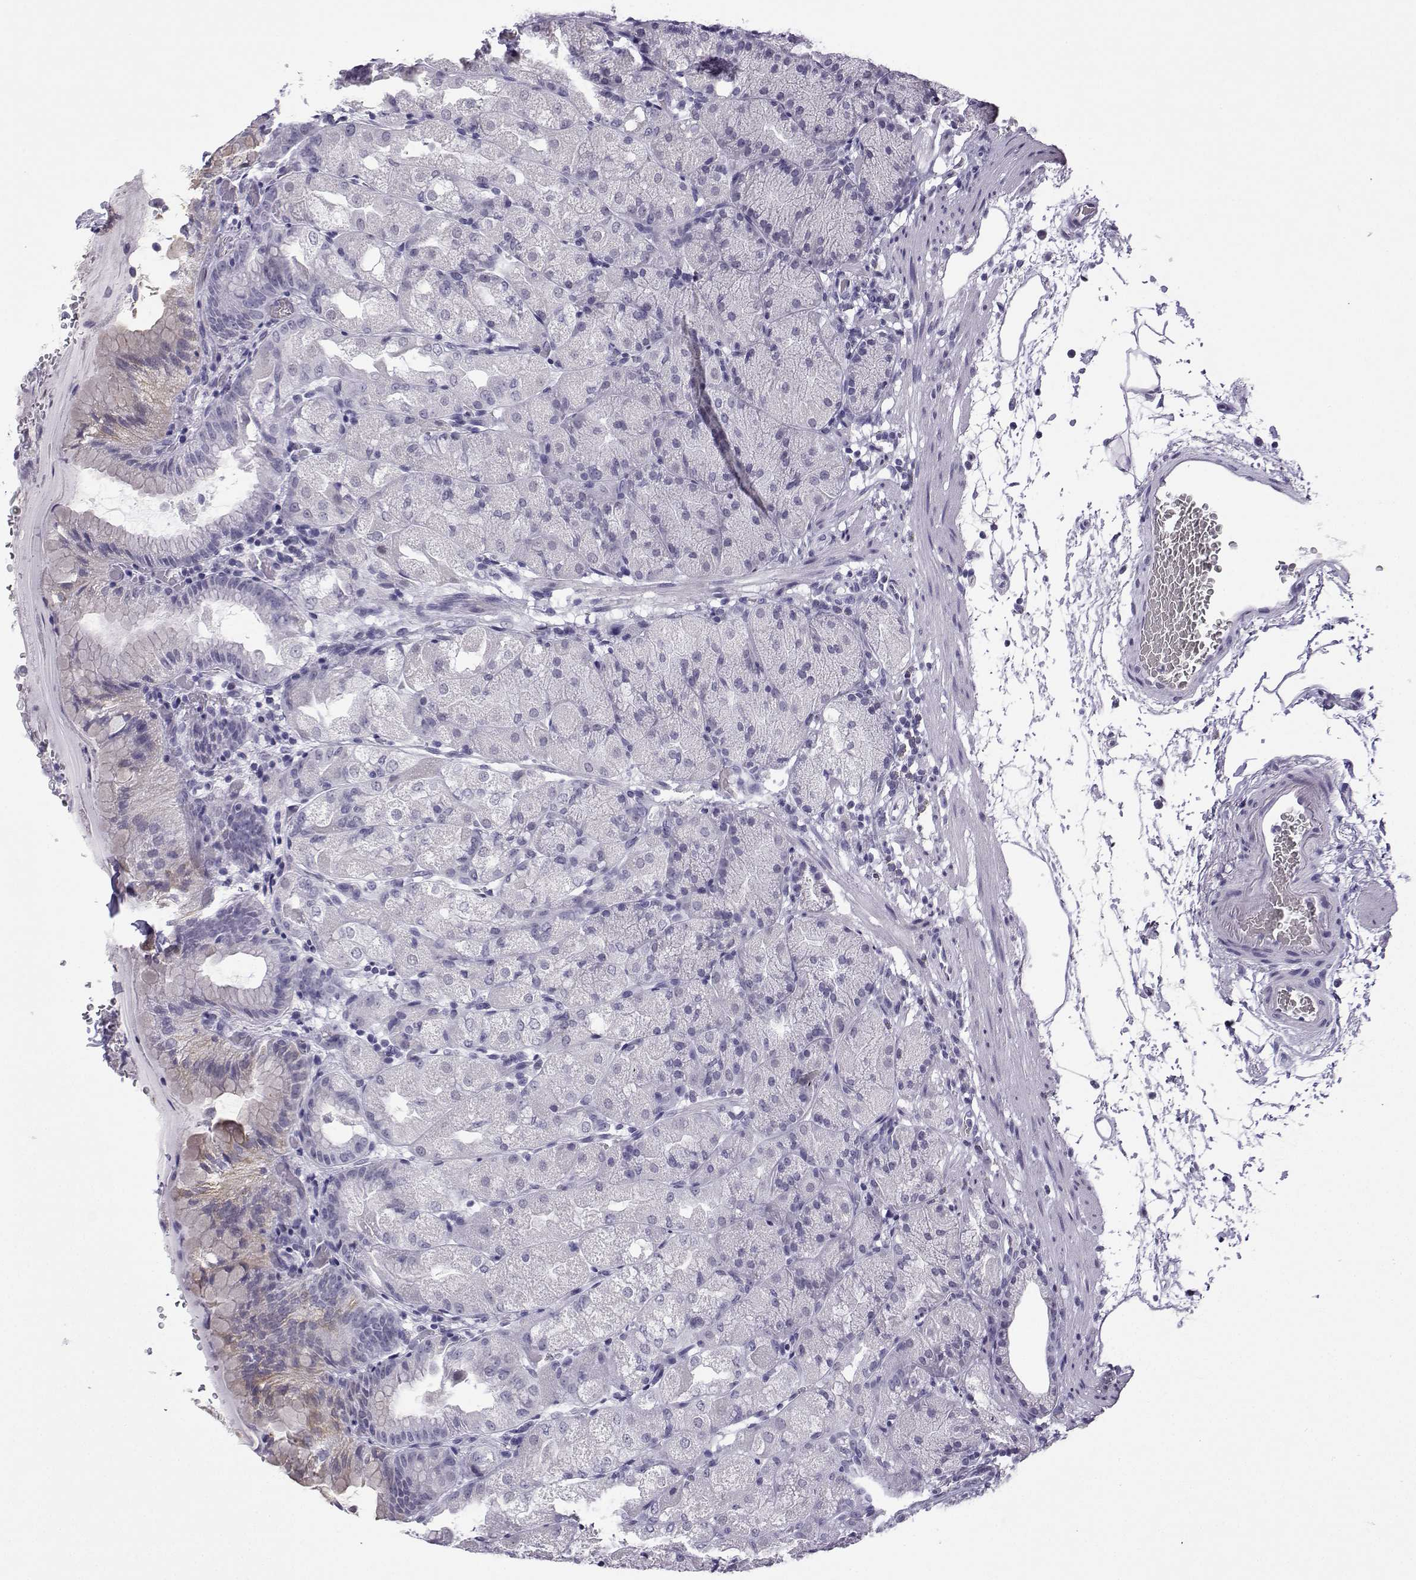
{"staining": {"intensity": "weak", "quantity": "<25%", "location": "cytoplasmic/membranous"}, "tissue": "stomach", "cell_type": "Glandular cells", "image_type": "normal", "snomed": [{"axis": "morphology", "description": "Normal tissue, NOS"}, {"axis": "topography", "description": "Stomach, upper"}, {"axis": "topography", "description": "Stomach"}, {"axis": "topography", "description": "Stomach, lower"}], "caption": "DAB immunohistochemical staining of unremarkable stomach exhibits no significant expression in glandular cells.", "gene": "MRGBP", "patient": {"sex": "male", "age": 62}}